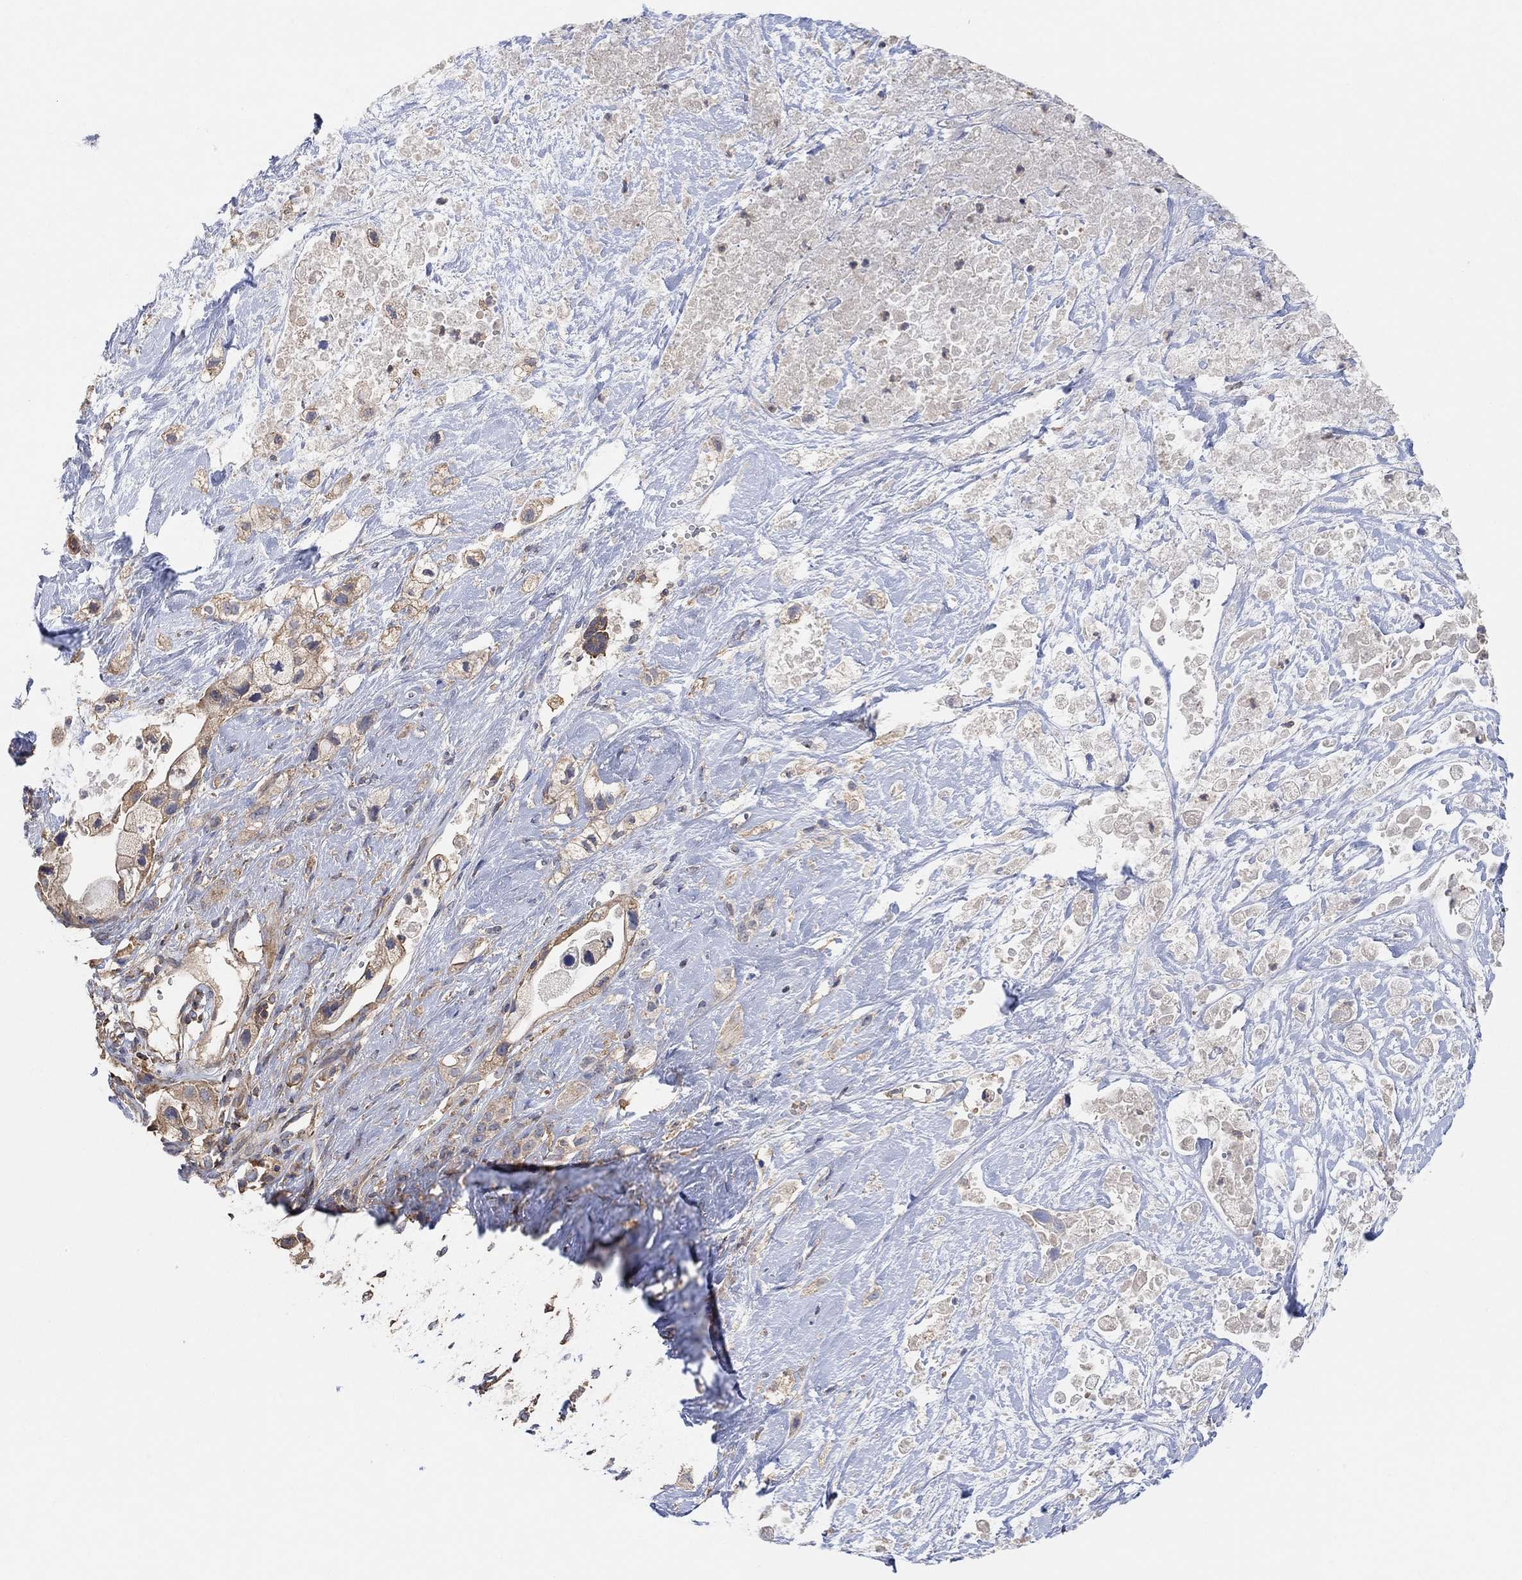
{"staining": {"intensity": "weak", "quantity": ">75%", "location": "cytoplasmic/membranous"}, "tissue": "pancreatic cancer", "cell_type": "Tumor cells", "image_type": "cancer", "snomed": [{"axis": "morphology", "description": "Adenocarcinoma, NOS"}, {"axis": "topography", "description": "Pancreas"}], "caption": "Protein expression analysis of human pancreatic cancer reveals weak cytoplasmic/membranous staining in about >75% of tumor cells.", "gene": "BLOC1S3", "patient": {"sex": "male", "age": 44}}